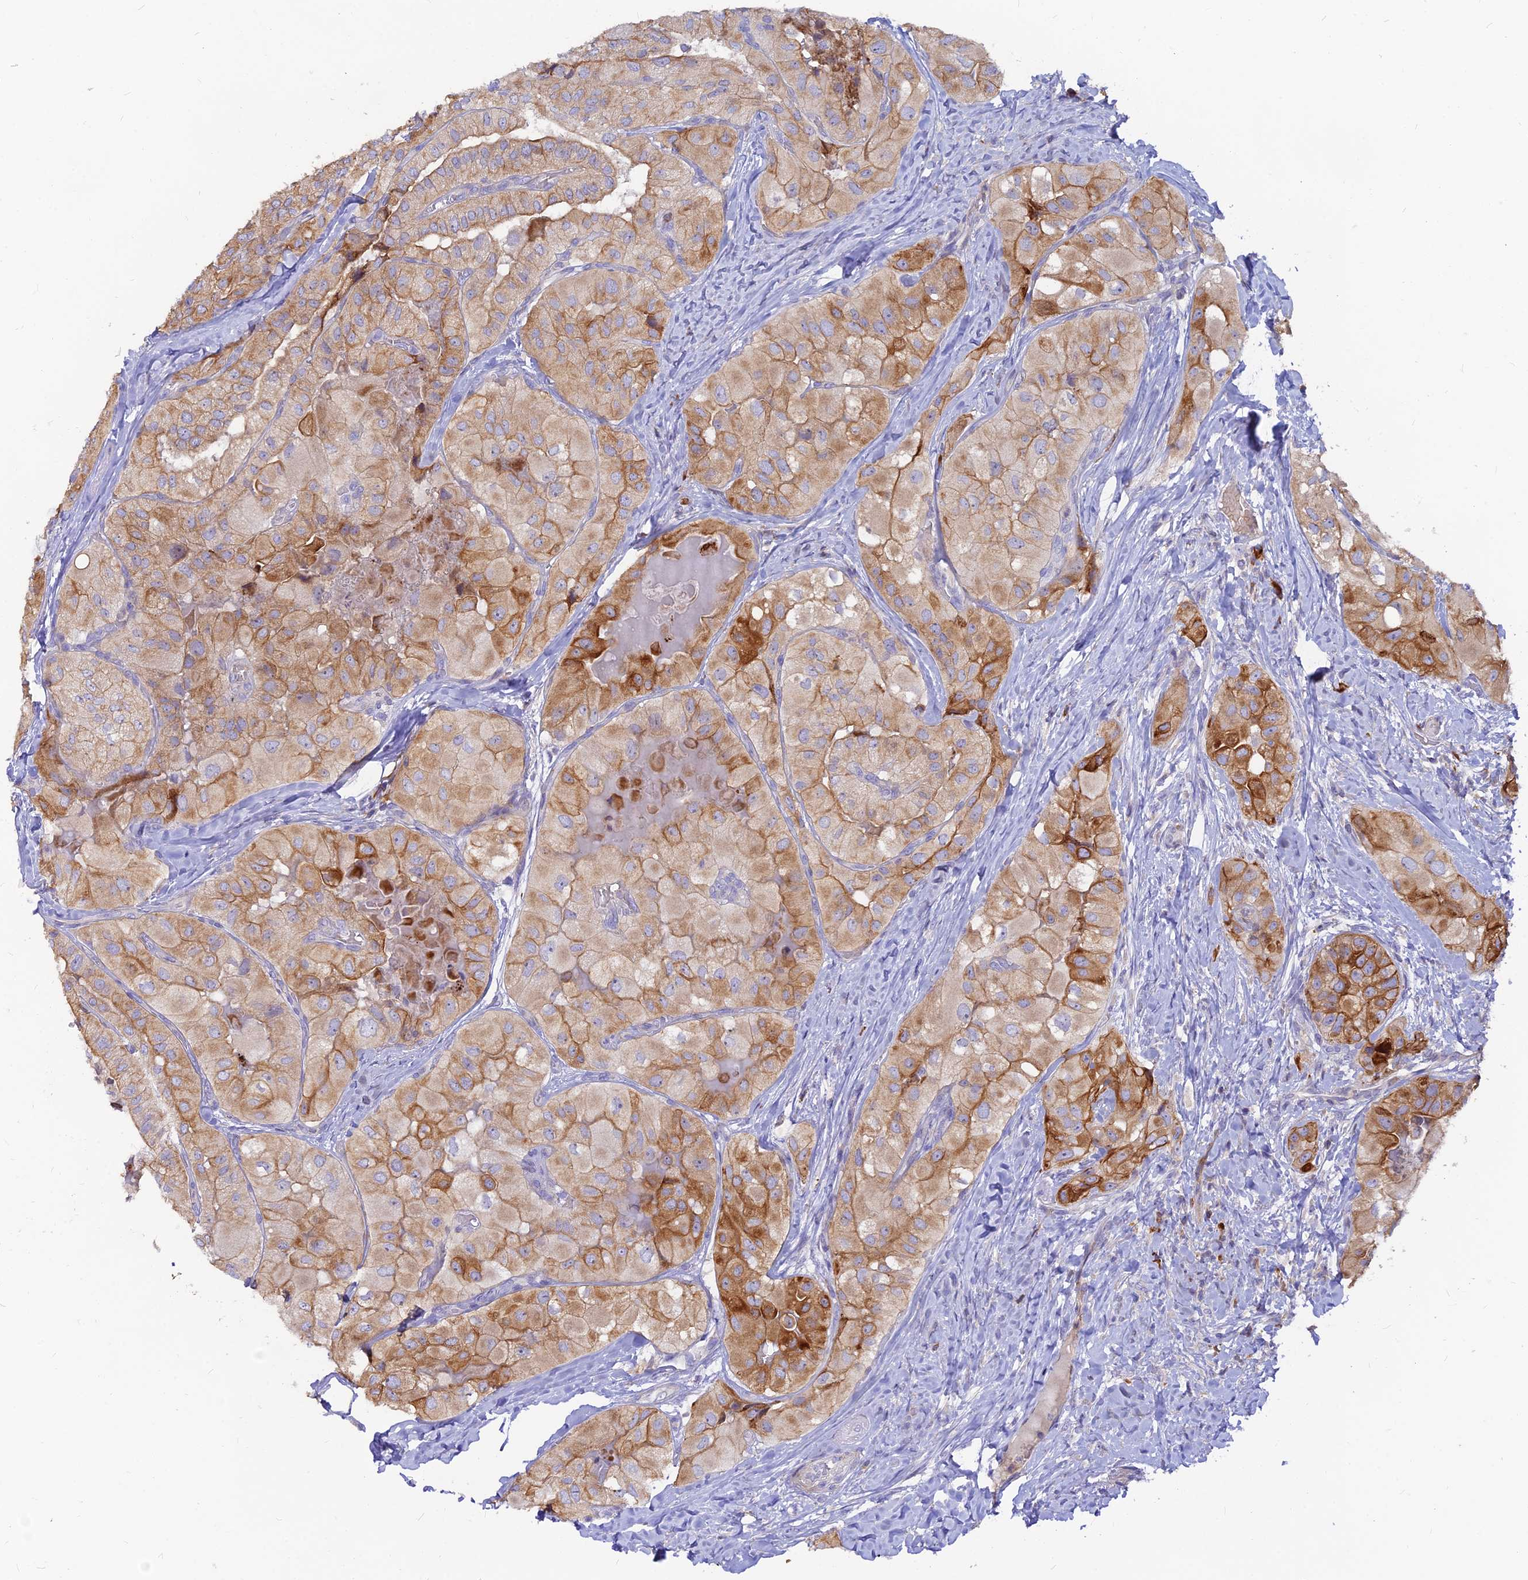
{"staining": {"intensity": "strong", "quantity": "<25%", "location": "cytoplasmic/membranous"}, "tissue": "thyroid cancer", "cell_type": "Tumor cells", "image_type": "cancer", "snomed": [{"axis": "morphology", "description": "Normal tissue, NOS"}, {"axis": "morphology", "description": "Papillary adenocarcinoma, NOS"}, {"axis": "topography", "description": "Thyroid gland"}], "caption": "The immunohistochemical stain shows strong cytoplasmic/membranous expression in tumor cells of papillary adenocarcinoma (thyroid) tissue.", "gene": "DENND2D", "patient": {"sex": "female", "age": 59}}